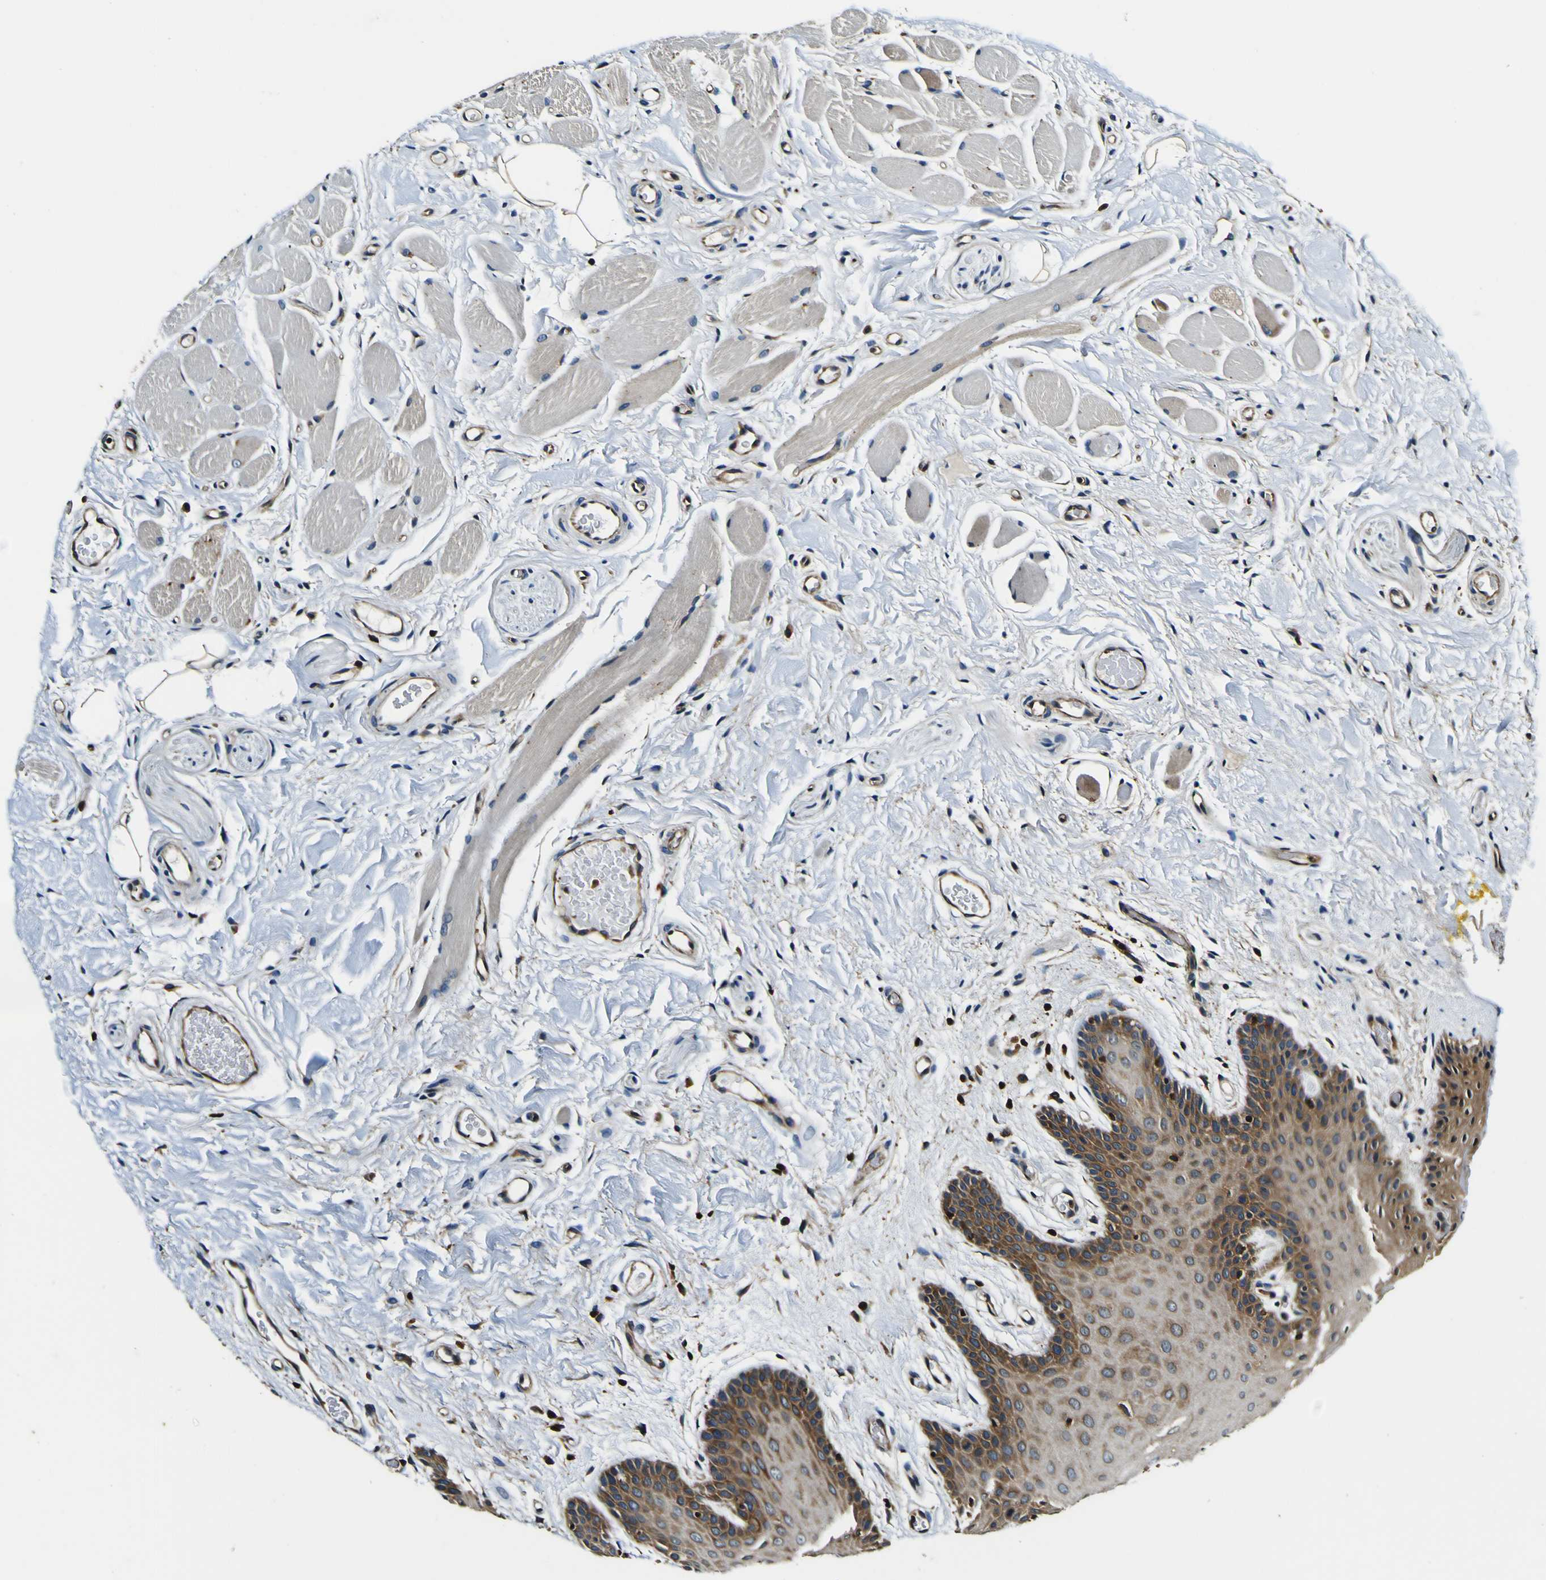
{"staining": {"intensity": "moderate", "quantity": "25%-75%", "location": "cytoplasmic/membranous"}, "tissue": "oral mucosa", "cell_type": "Squamous epithelial cells", "image_type": "normal", "snomed": [{"axis": "morphology", "description": "Normal tissue, NOS"}, {"axis": "topography", "description": "Oral tissue"}], "caption": "A photomicrograph of oral mucosa stained for a protein displays moderate cytoplasmic/membranous brown staining in squamous epithelial cells. Nuclei are stained in blue.", "gene": "RHOT2", "patient": {"sex": "male", "age": 54}}